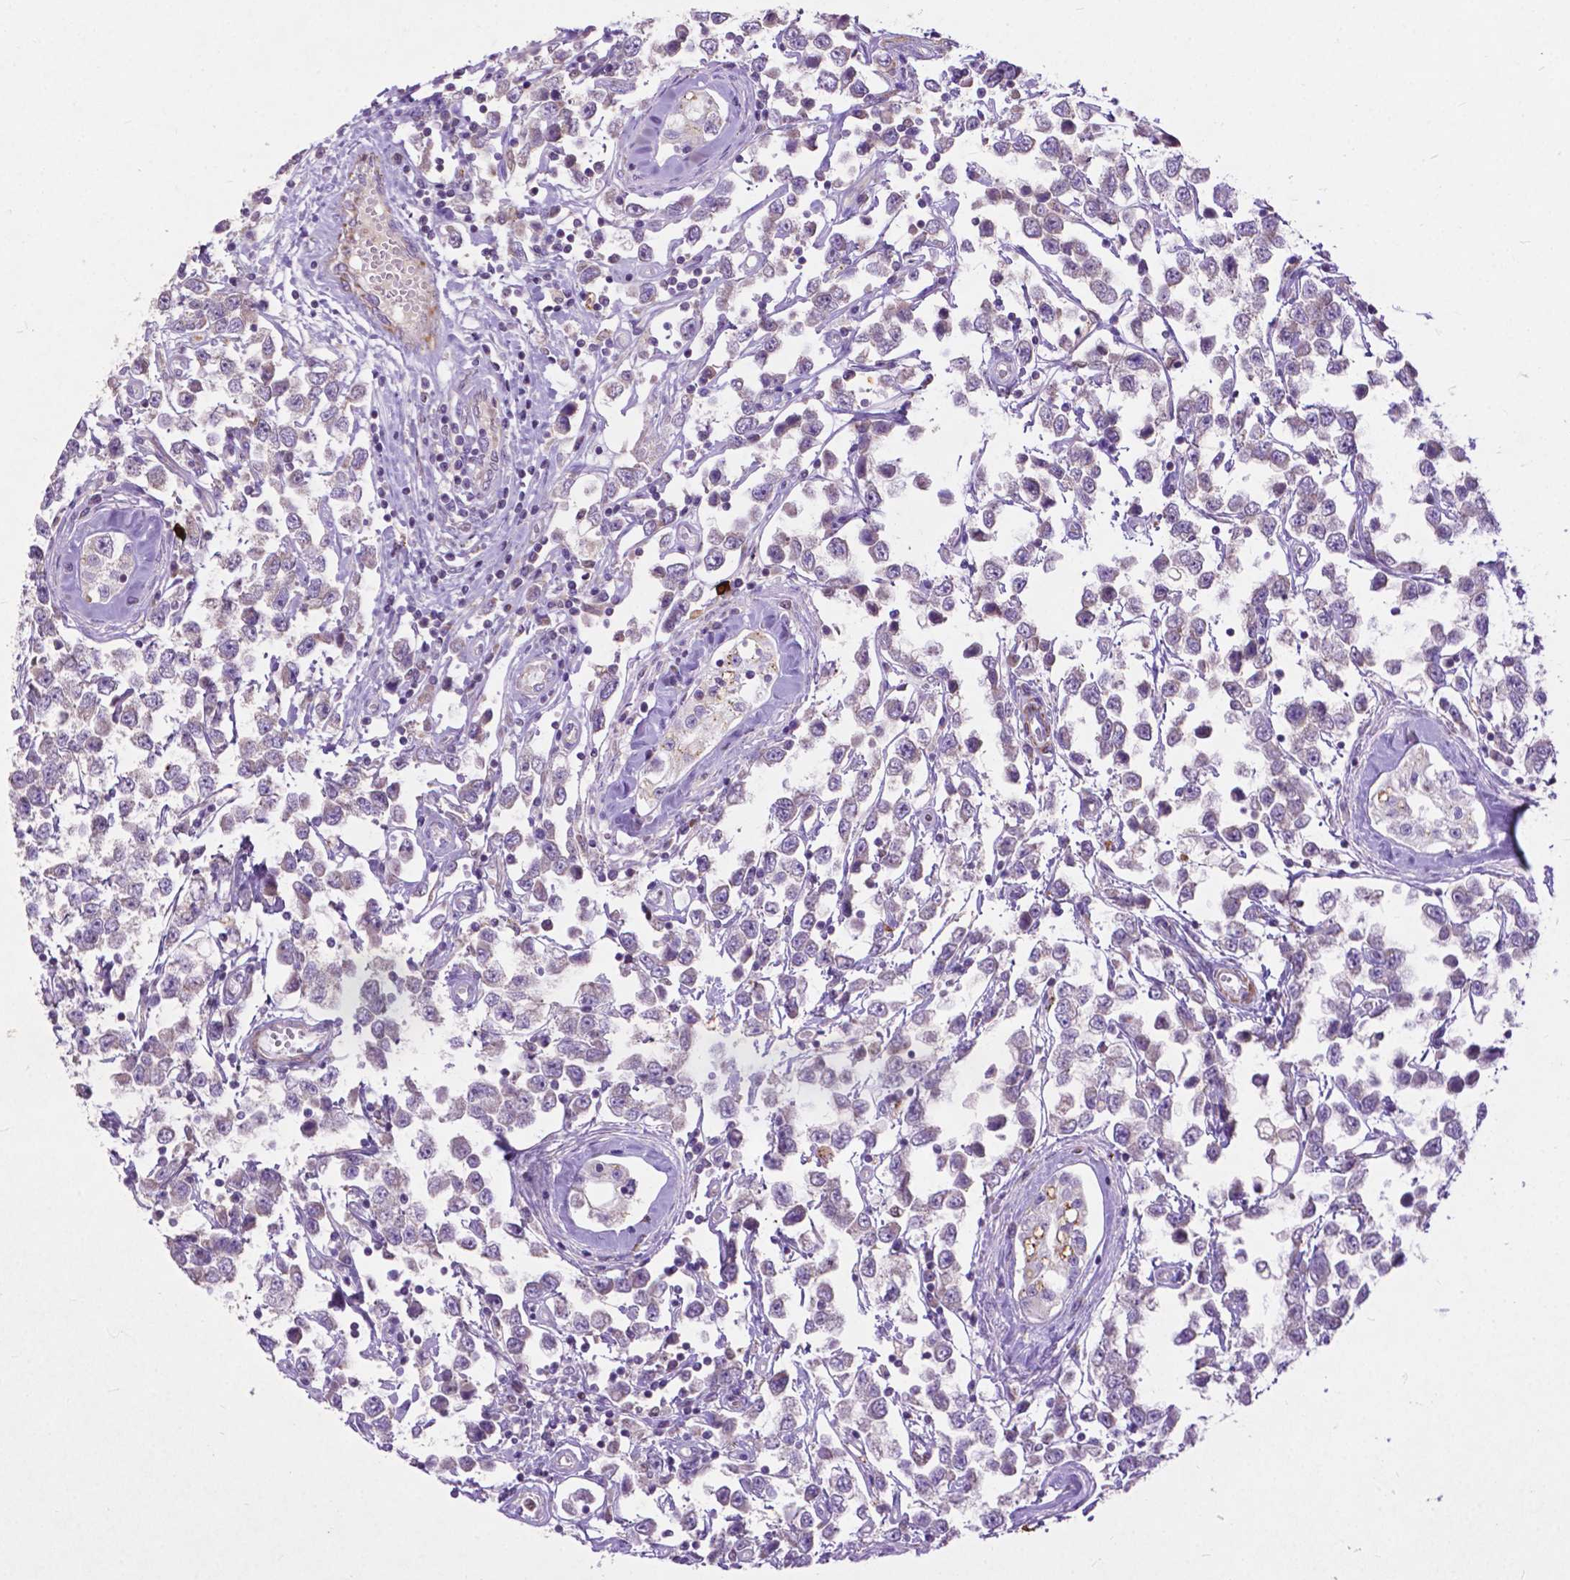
{"staining": {"intensity": "negative", "quantity": "none", "location": "none"}, "tissue": "testis cancer", "cell_type": "Tumor cells", "image_type": "cancer", "snomed": [{"axis": "morphology", "description": "Seminoma, NOS"}, {"axis": "topography", "description": "Testis"}], "caption": "Immunohistochemical staining of human seminoma (testis) reveals no significant expression in tumor cells. (DAB (3,3'-diaminobenzidine) immunohistochemistry (IHC) with hematoxylin counter stain).", "gene": "THEGL", "patient": {"sex": "male", "age": 34}}